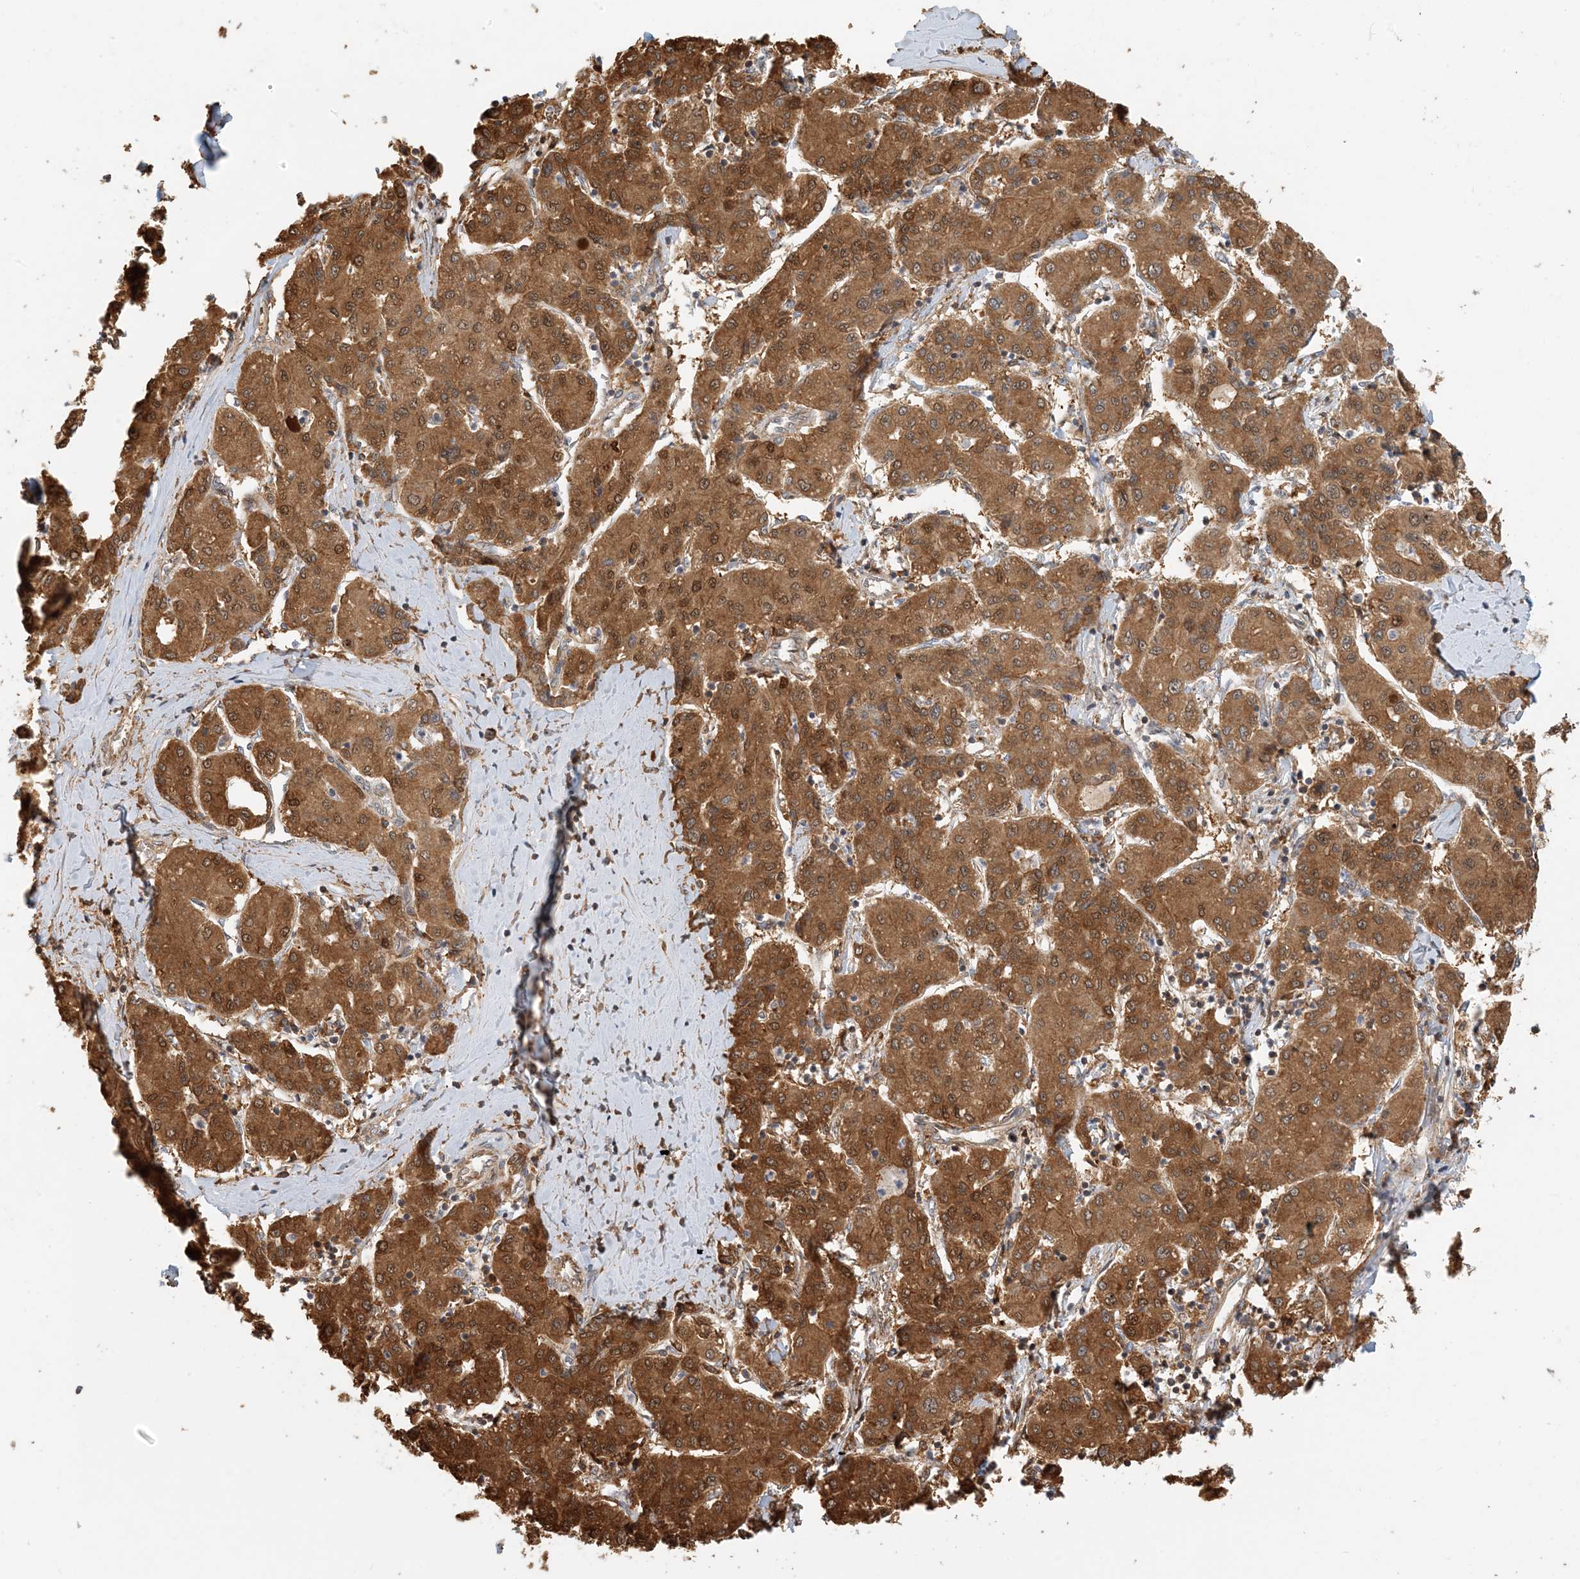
{"staining": {"intensity": "strong", "quantity": ">75%", "location": "cytoplasmic/membranous"}, "tissue": "liver cancer", "cell_type": "Tumor cells", "image_type": "cancer", "snomed": [{"axis": "morphology", "description": "Carcinoma, Hepatocellular, NOS"}, {"axis": "topography", "description": "Liver"}], "caption": "The image exhibits staining of liver cancer (hepatocellular carcinoma), revealing strong cytoplasmic/membranous protein staining (brown color) within tumor cells. Ihc stains the protein in brown and the nuclei are stained blue.", "gene": "HNMT", "patient": {"sex": "male", "age": 65}}